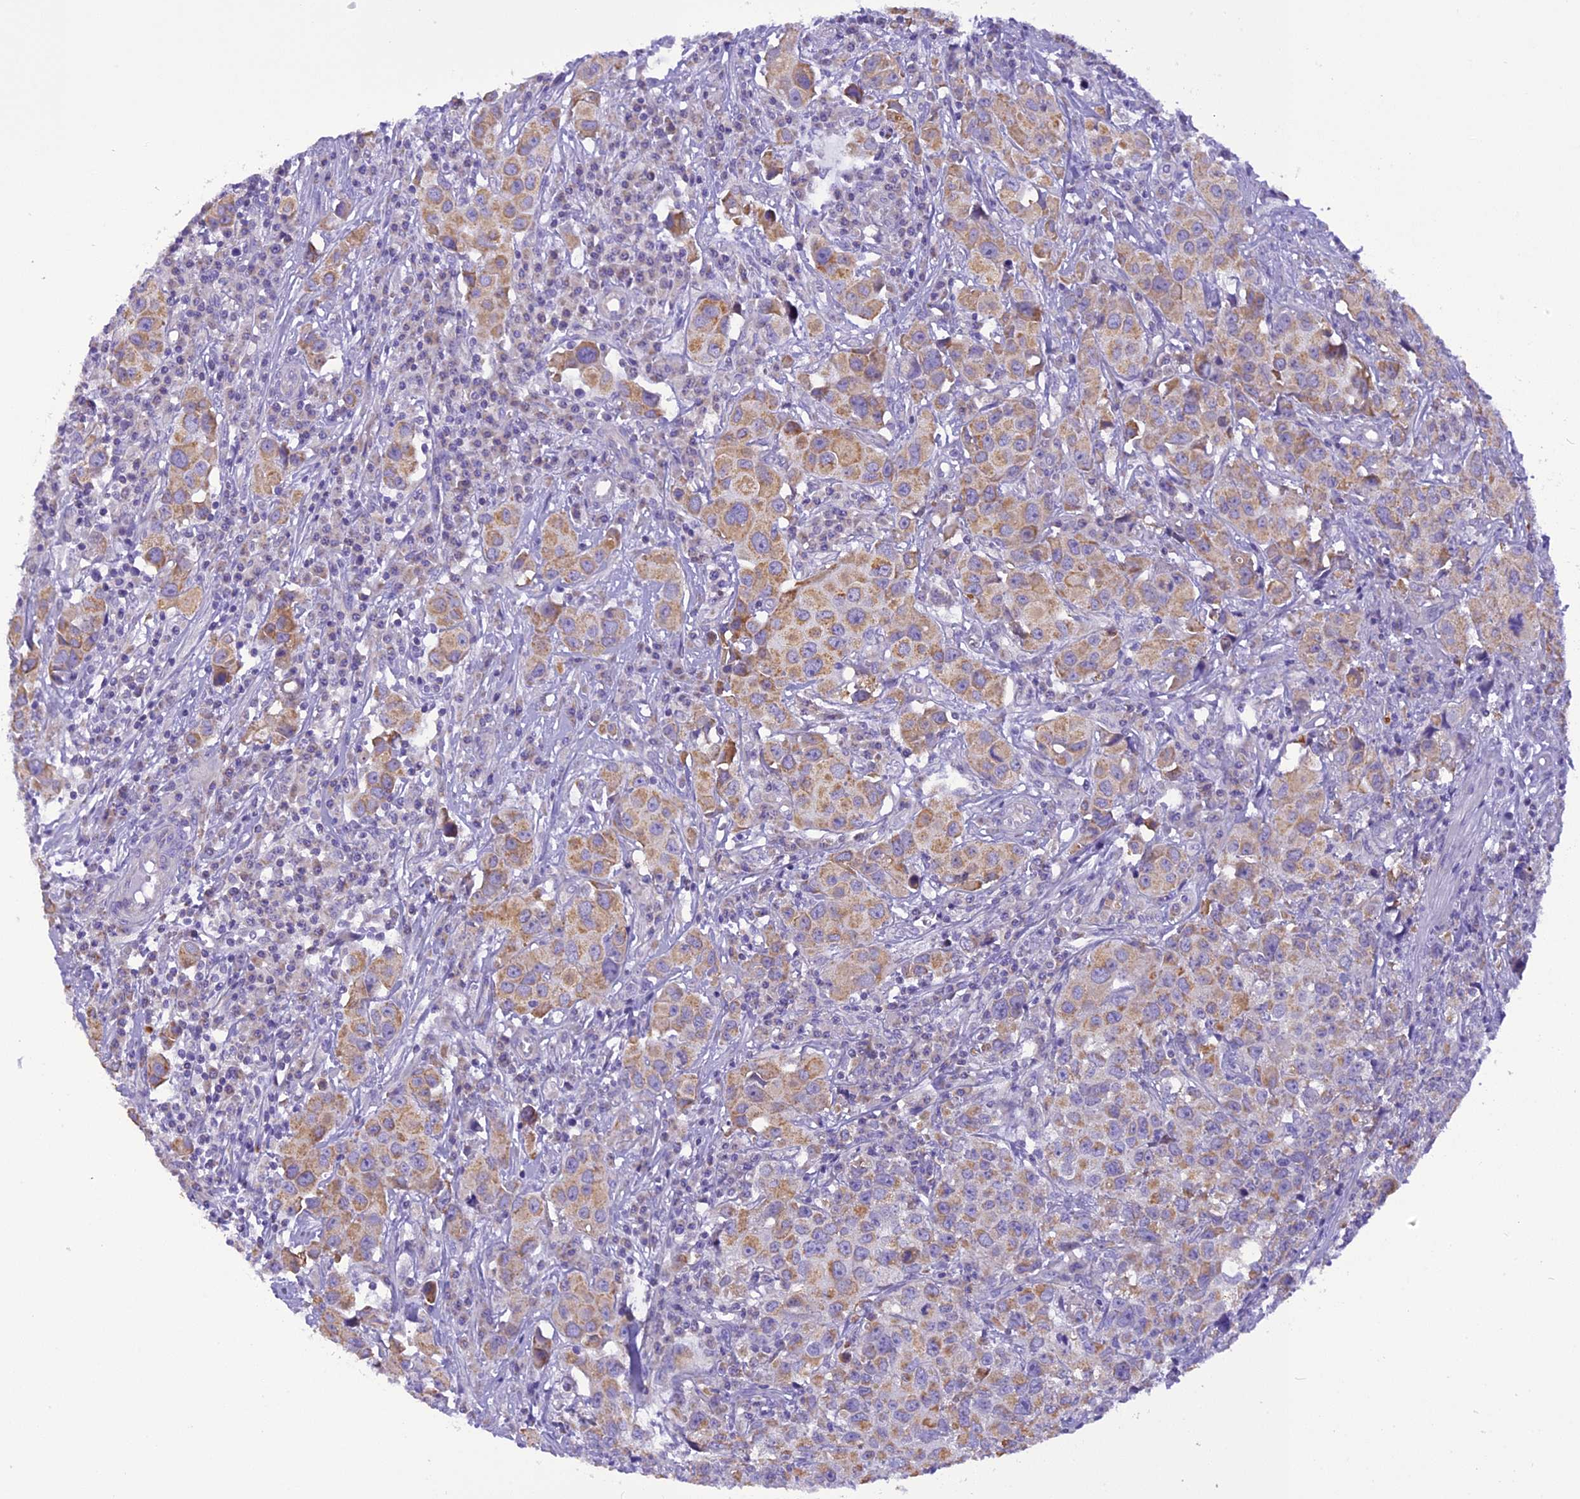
{"staining": {"intensity": "moderate", "quantity": ">75%", "location": "cytoplasmic/membranous"}, "tissue": "urothelial cancer", "cell_type": "Tumor cells", "image_type": "cancer", "snomed": [{"axis": "morphology", "description": "Urothelial carcinoma, High grade"}, {"axis": "topography", "description": "Urinary bladder"}], "caption": "Urothelial cancer stained for a protein shows moderate cytoplasmic/membranous positivity in tumor cells.", "gene": "TRIM3", "patient": {"sex": "female", "age": 75}}